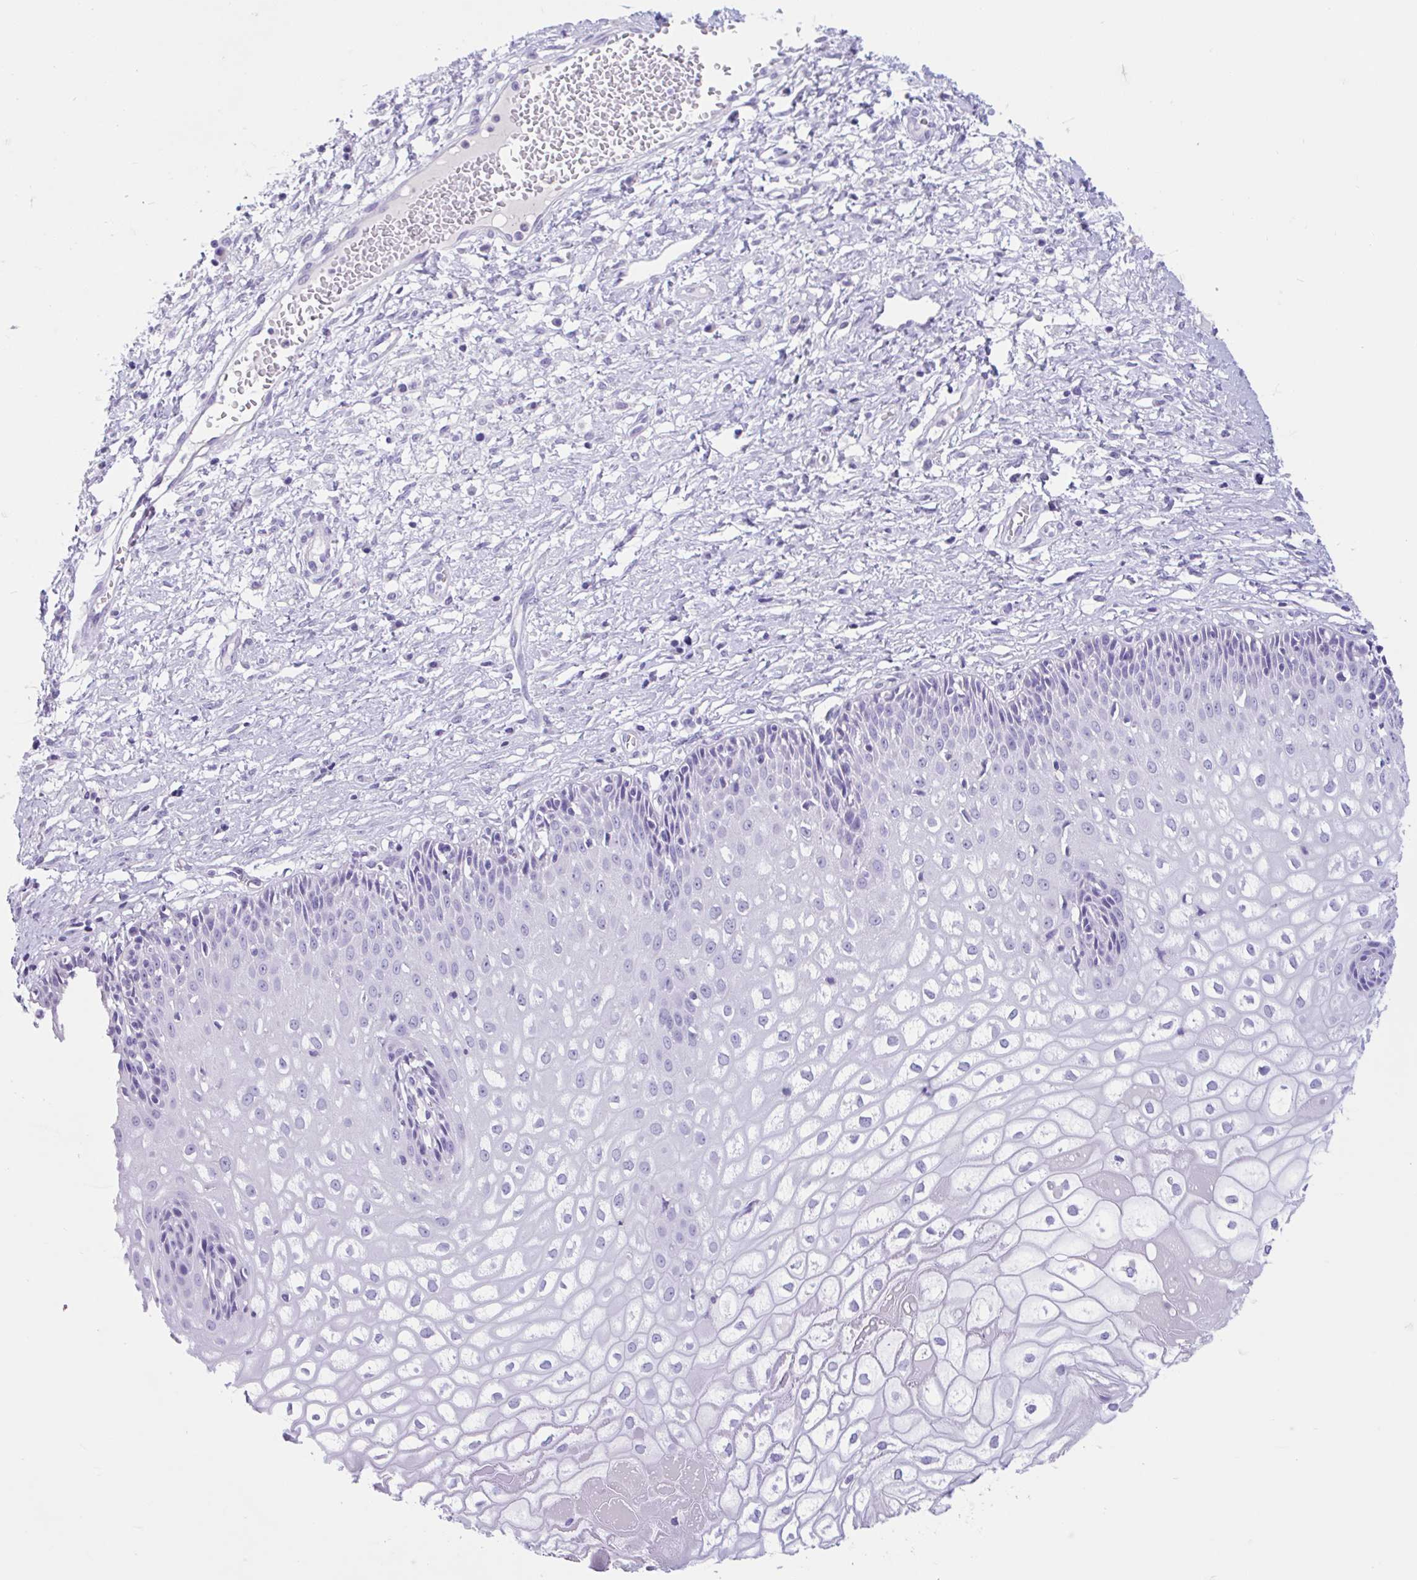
{"staining": {"intensity": "negative", "quantity": "none", "location": "none"}, "tissue": "cervix", "cell_type": "Glandular cells", "image_type": "normal", "snomed": [{"axis": "morphology", "description": "Normal tissue, NOS"}, {"axis": "topography", "description": "Cervix"}], "caption": "Immunohistochemistry (IHC) photomicrograph of unremarkable cervix: human cervix stained with DAB exhibits no significant protein expression in glandular cells.", "gene": "ZNF319", "patient": {"sex": "female", "age": 36}}